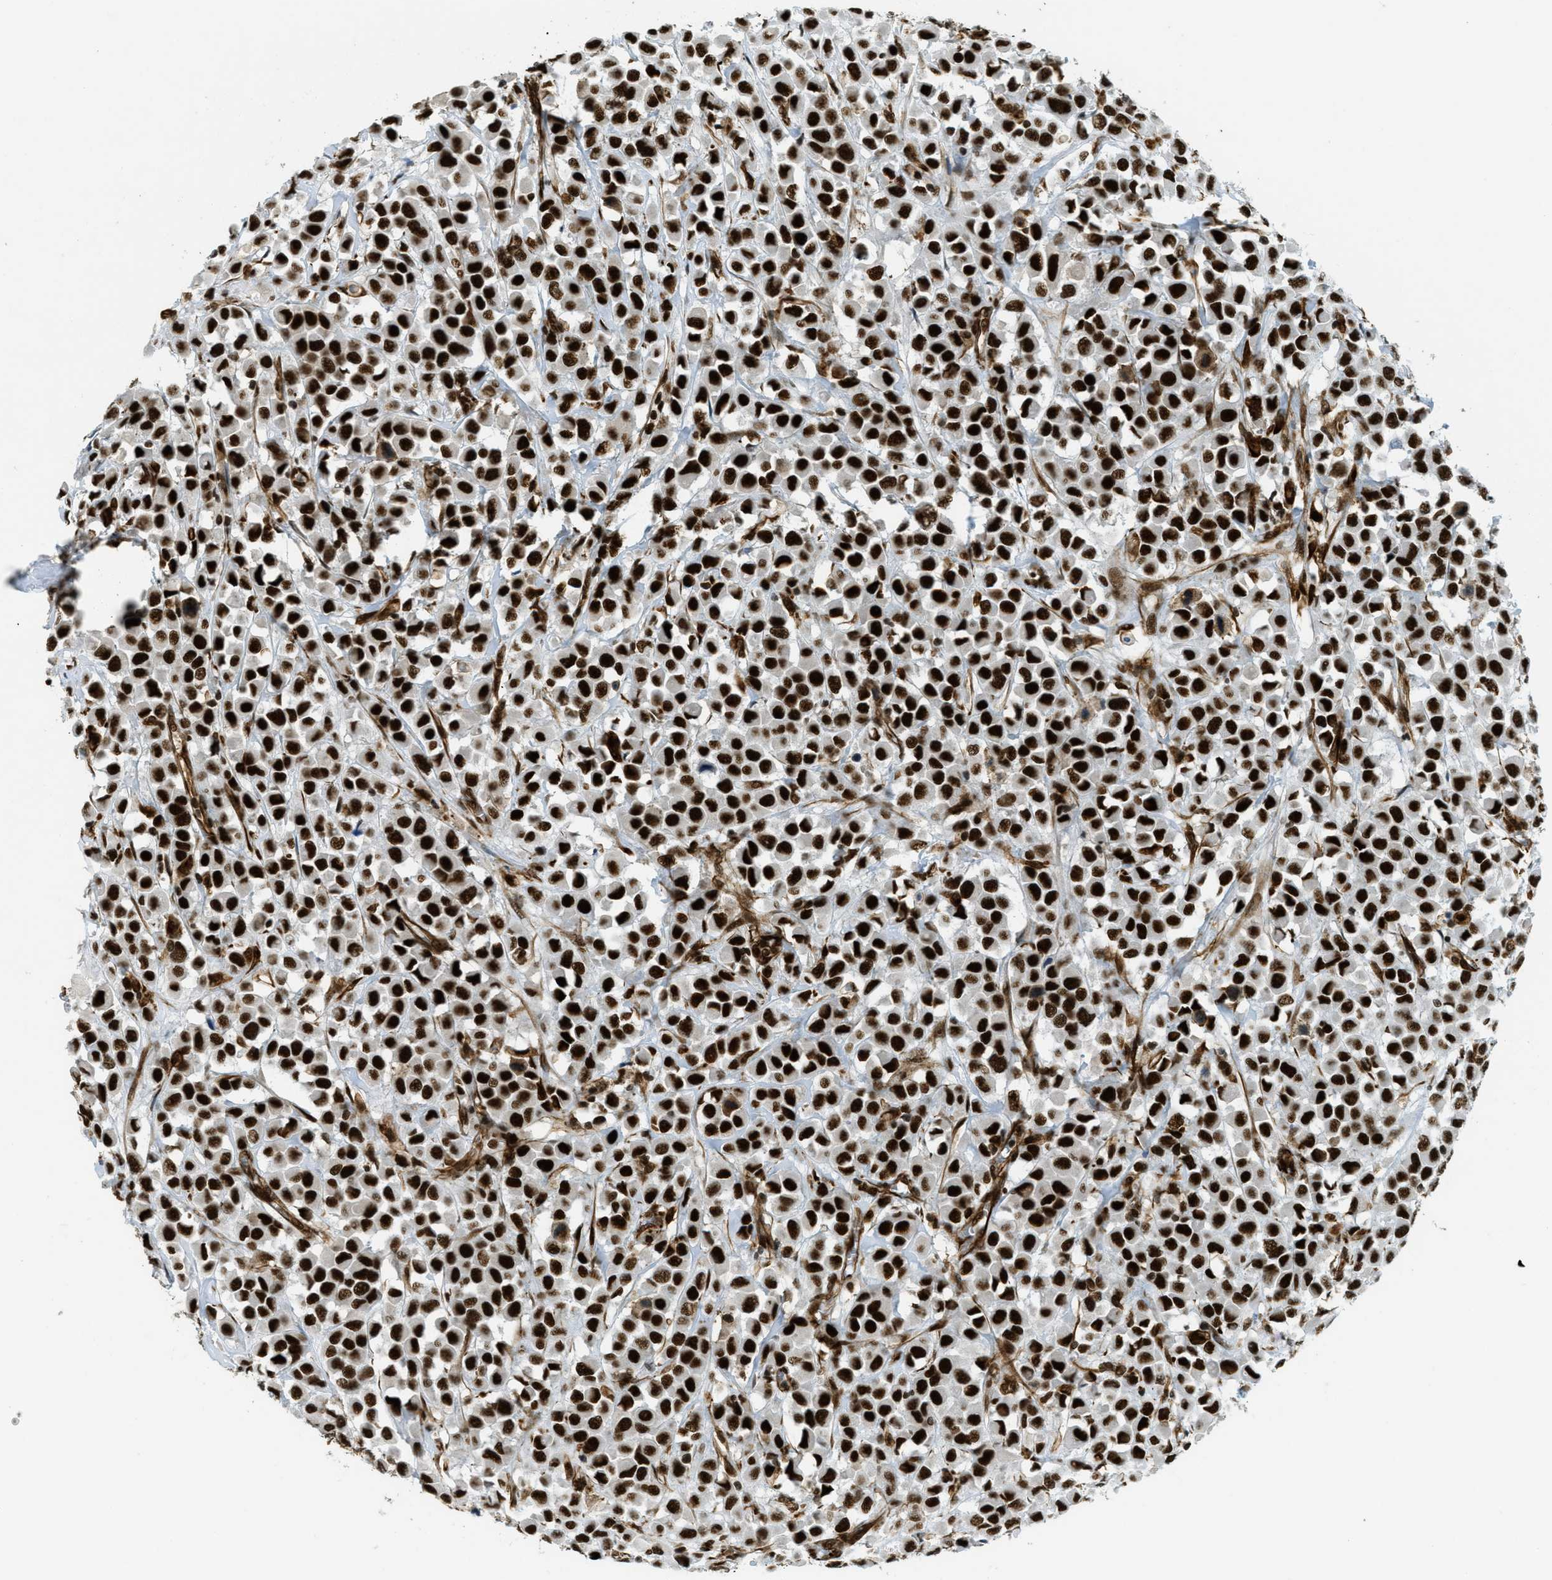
{"staining": {"intensity": "strong", "quantity": ">75%", "location": "nuclear"}, "tissue": "breast cancer", "cell_type": "Tumor cells", "image_type": "cancer", "snomed": [{"axis": "morphology", "description": "Duct carcinoma"}, {"axis": "topography", "description": "Breast"}], "caption": "Breast cancer stained with a protein marker reveals strong staining in tumor cells.", "gene": "ZFR", "patient": {"sex": "female", "age": 61}}